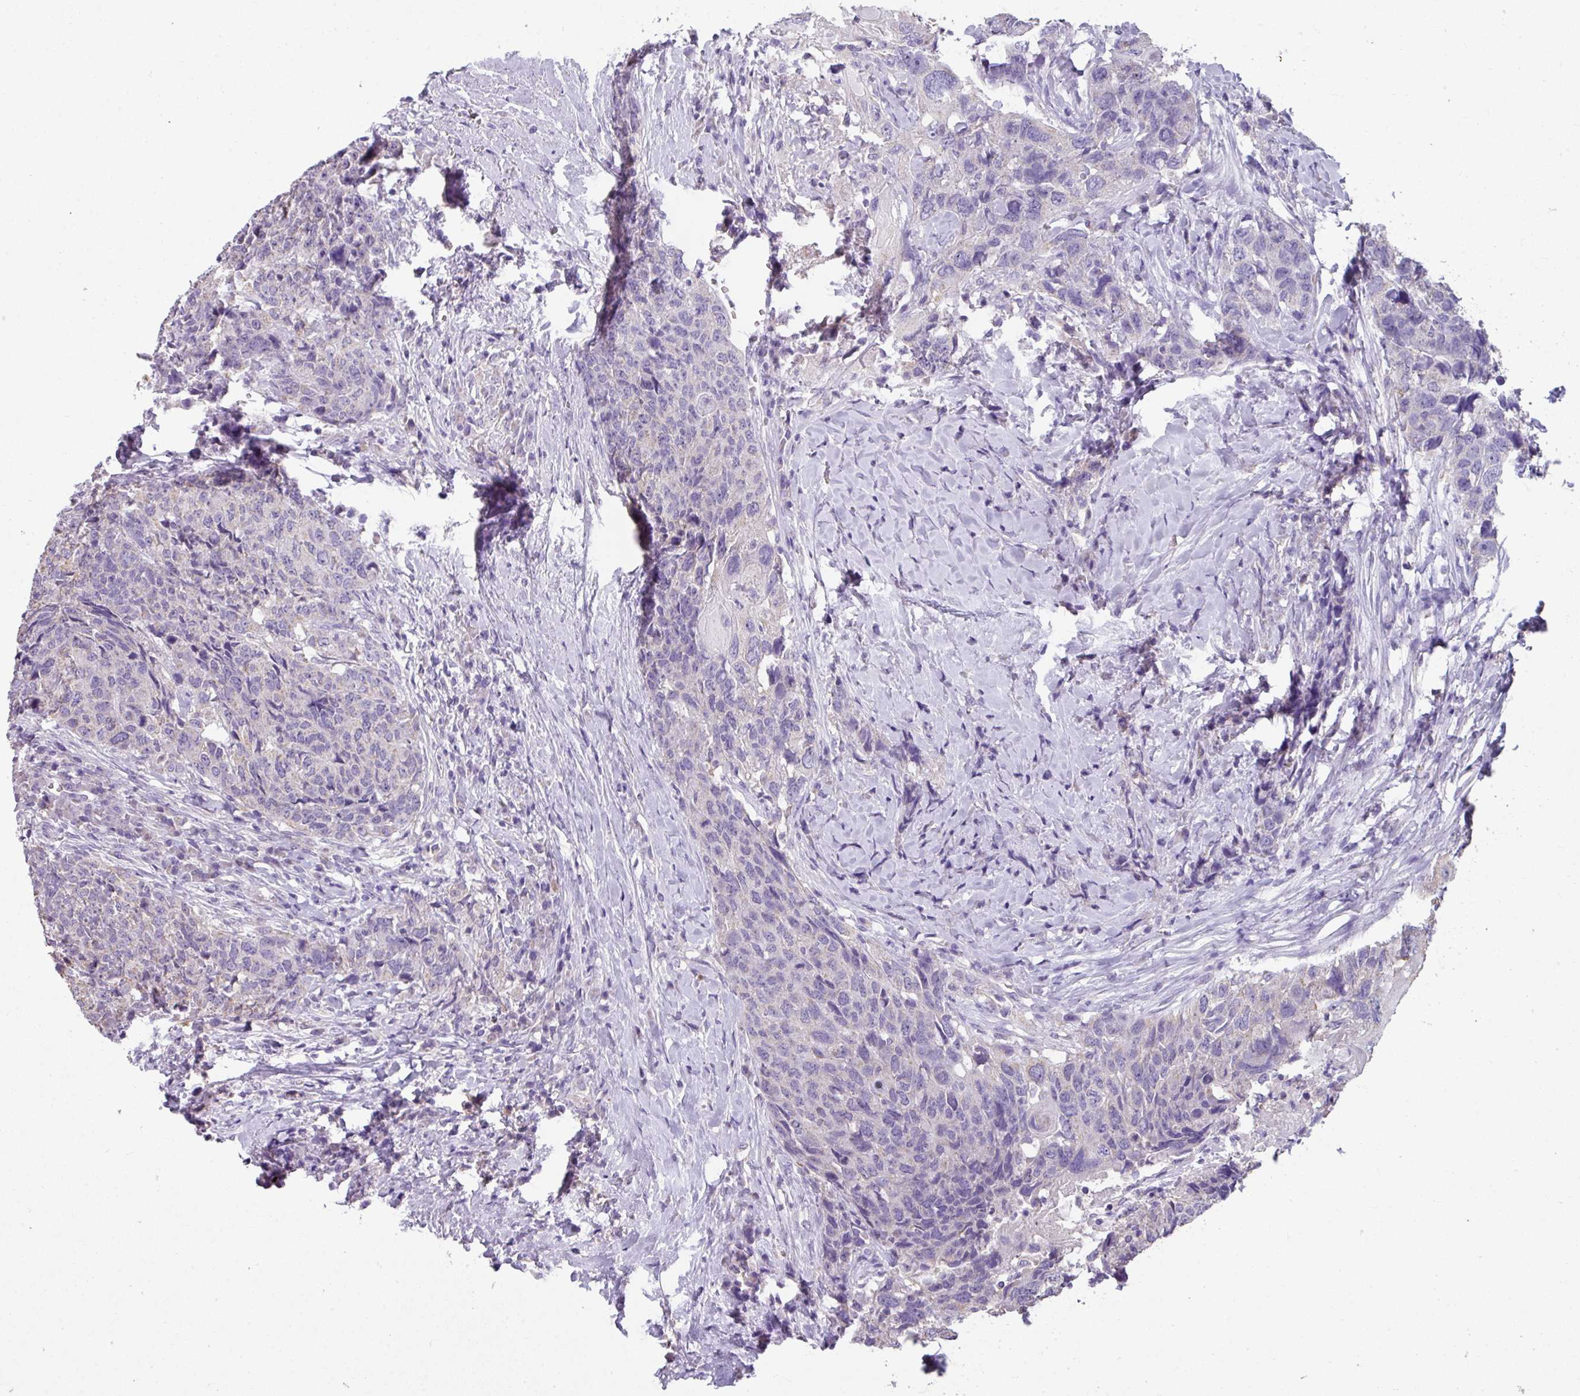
{"staining": {"intensity": "negative", "quantity": "none", "location": "none"}, "tissue": "head and neck cancer", "cell_type": "Tumor cells", "image_type": "cancer", "snomed": [{"axis": "morphology", "description": "Squamous cell carcinoma, NOS"}, {"axis": "topography", "description": "Head-Neck"}], "caption": "A histopathology image of head and neck cancer stained for a protein reveals no brown staining in tumor cells.", "gene": "PALS2", "patient": {"sex": "male", "age": 66}}